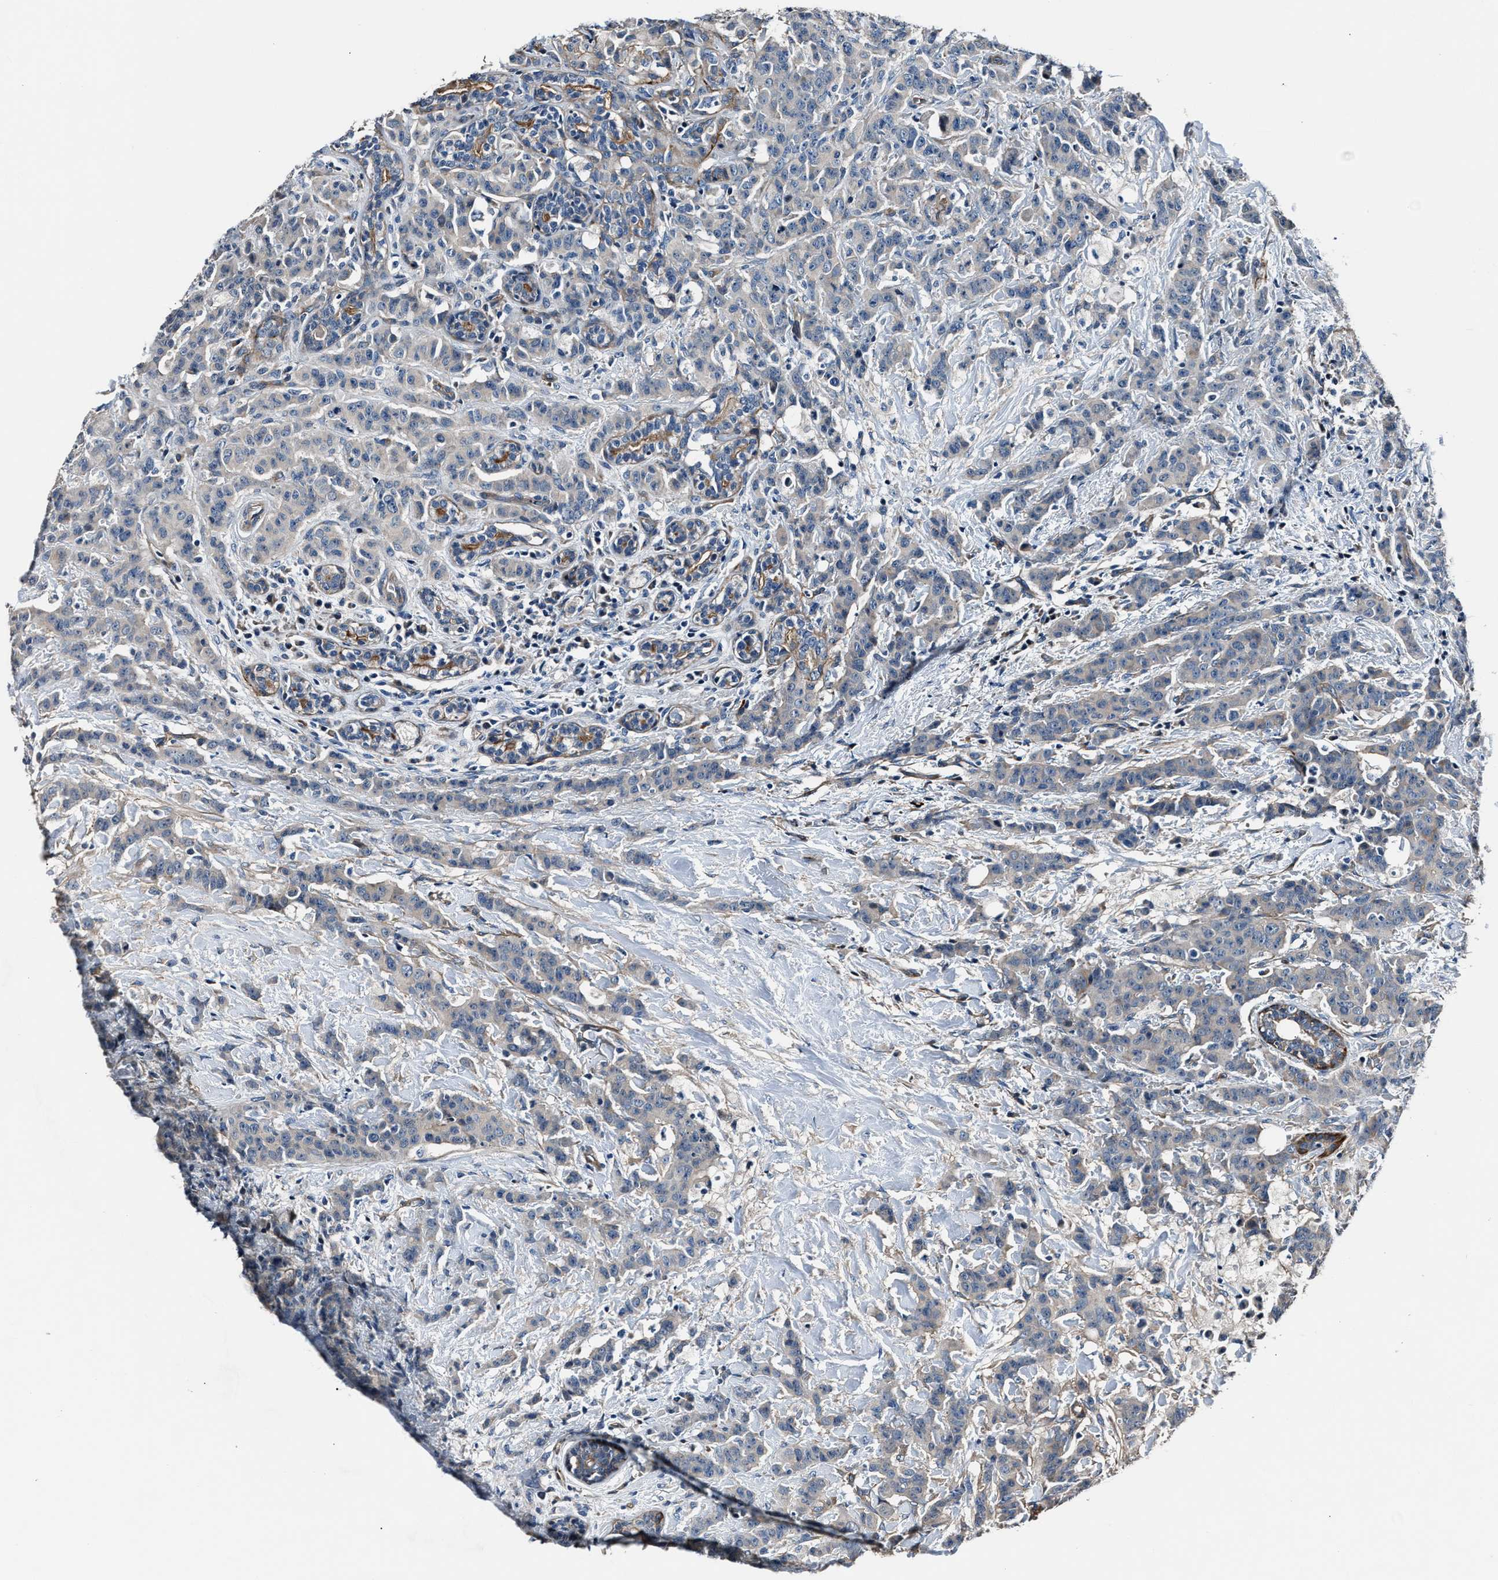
{"staining": {"intensity": "negative", "quantity": "none", "location": "none"}, "tissue": "breast cancer", "cell_type": "Tumor cells", "image_type": "cancer", "snomed": [{"axis": "morphology", "description": "Normal tissue, NOS"}, {"axis": "morphology", "description": "Duct carcinoma"}, {"axis": "topography", "description": "Breast"}], "caption": "Tumor cells show no significant protein staining in breast invasive ductal carcinoma.", "gene": "MPDZ", "patient": {"sex": "female", "age": 40}}